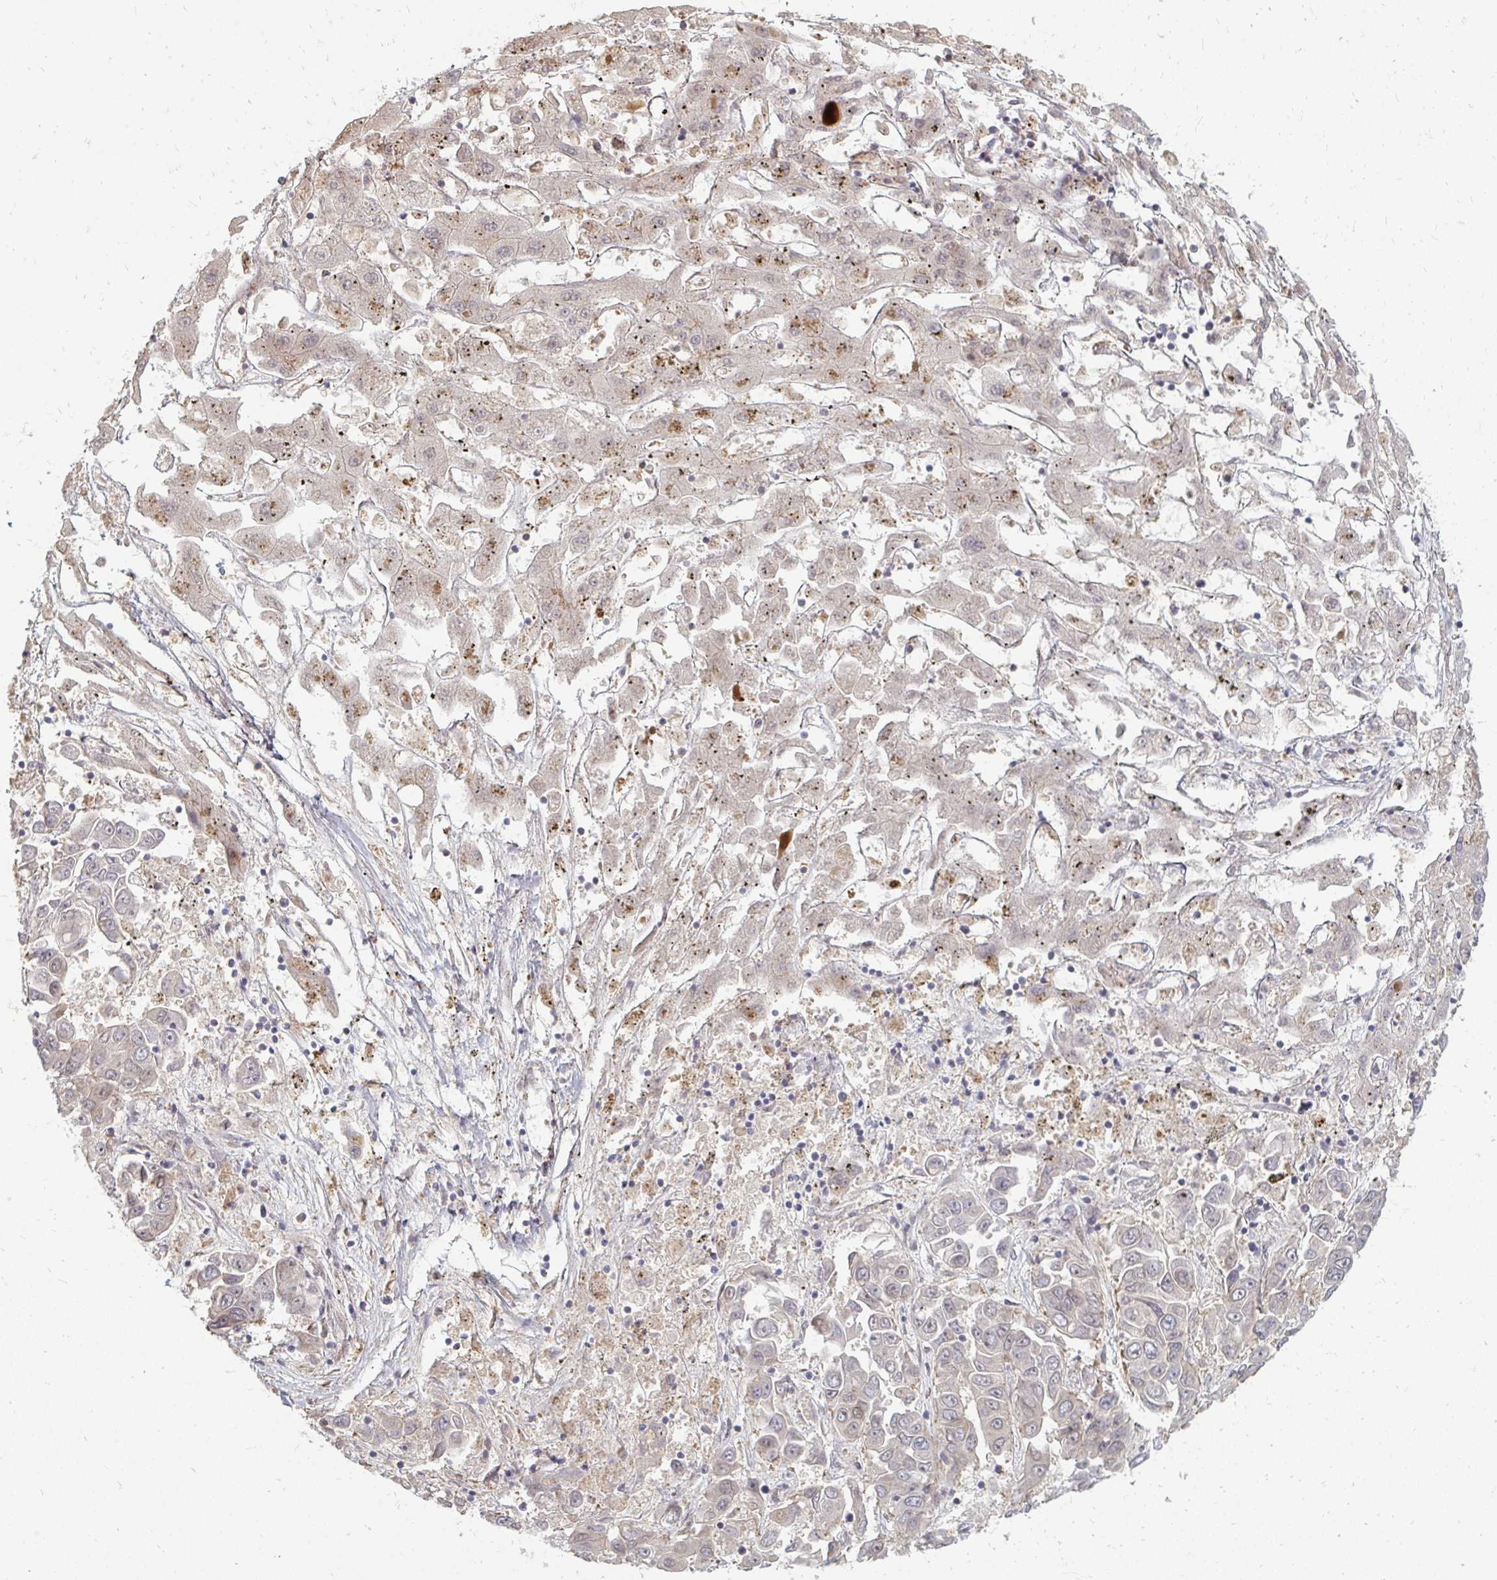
{"staining": {"intensity": "negative", "quantity": "none", "location": "none"}, "tissue": "liver cancer", "cell_type": "Tumor cells", "image_type": "cancer", "snomed": [{"axis": "morphology", "description": "Cholangiocarcinoma"}, {"axis": "topography", "description": "Liver"}], "caption": "The immunohistochemistry photomicrograph has no significant positivity in tumor cells of liver cancer (cholangiocarcinoma) tissue. Brightfield microscopy of IHC stained with DAB (brown) and hematoxylin (blue), captured at high magnification.", "gene": "ZNF285", "patient": {"sex": "female", "age": 52}}